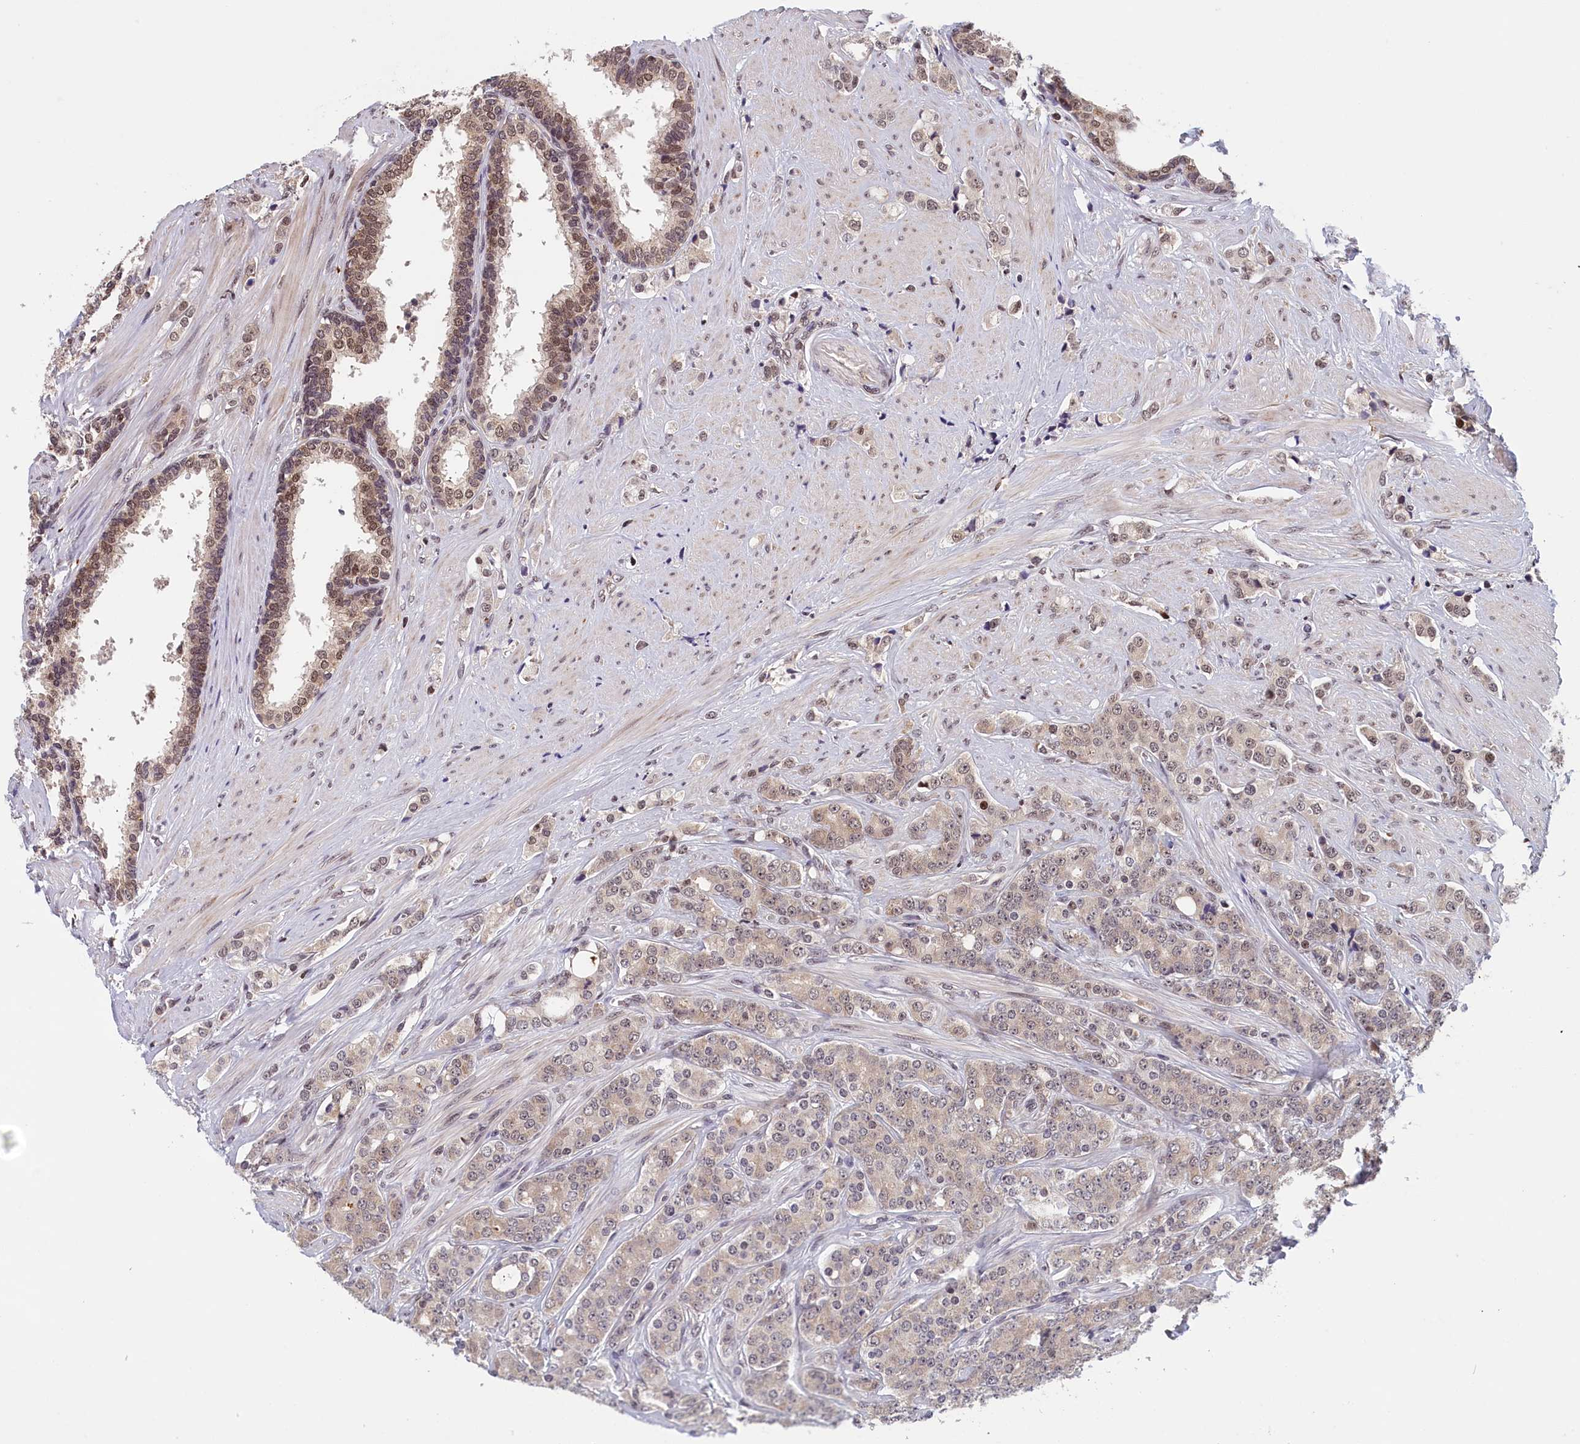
{"staining": {"intensity": "weak", "quantity": "25%-75%", "location": "nuclear"}, "tissue": "prostate cancer", "cell_type": "Tumor cells", "image_type": "cancer", "snomed": [{"axis": "morphology", "description": "Adenocarcinoma, High grade"}, {"axis": "topography", "description": "Prostate"}], "caption": "Approximately 25%-75% of tumor cells in prostate adenocarcinoma (high-grade) exhibit weak nuclear protein positivity as visualized by brown immunohistochemical staining.", "gene": "KCNK6", "patient": {"sex": "male", "age": 62}}